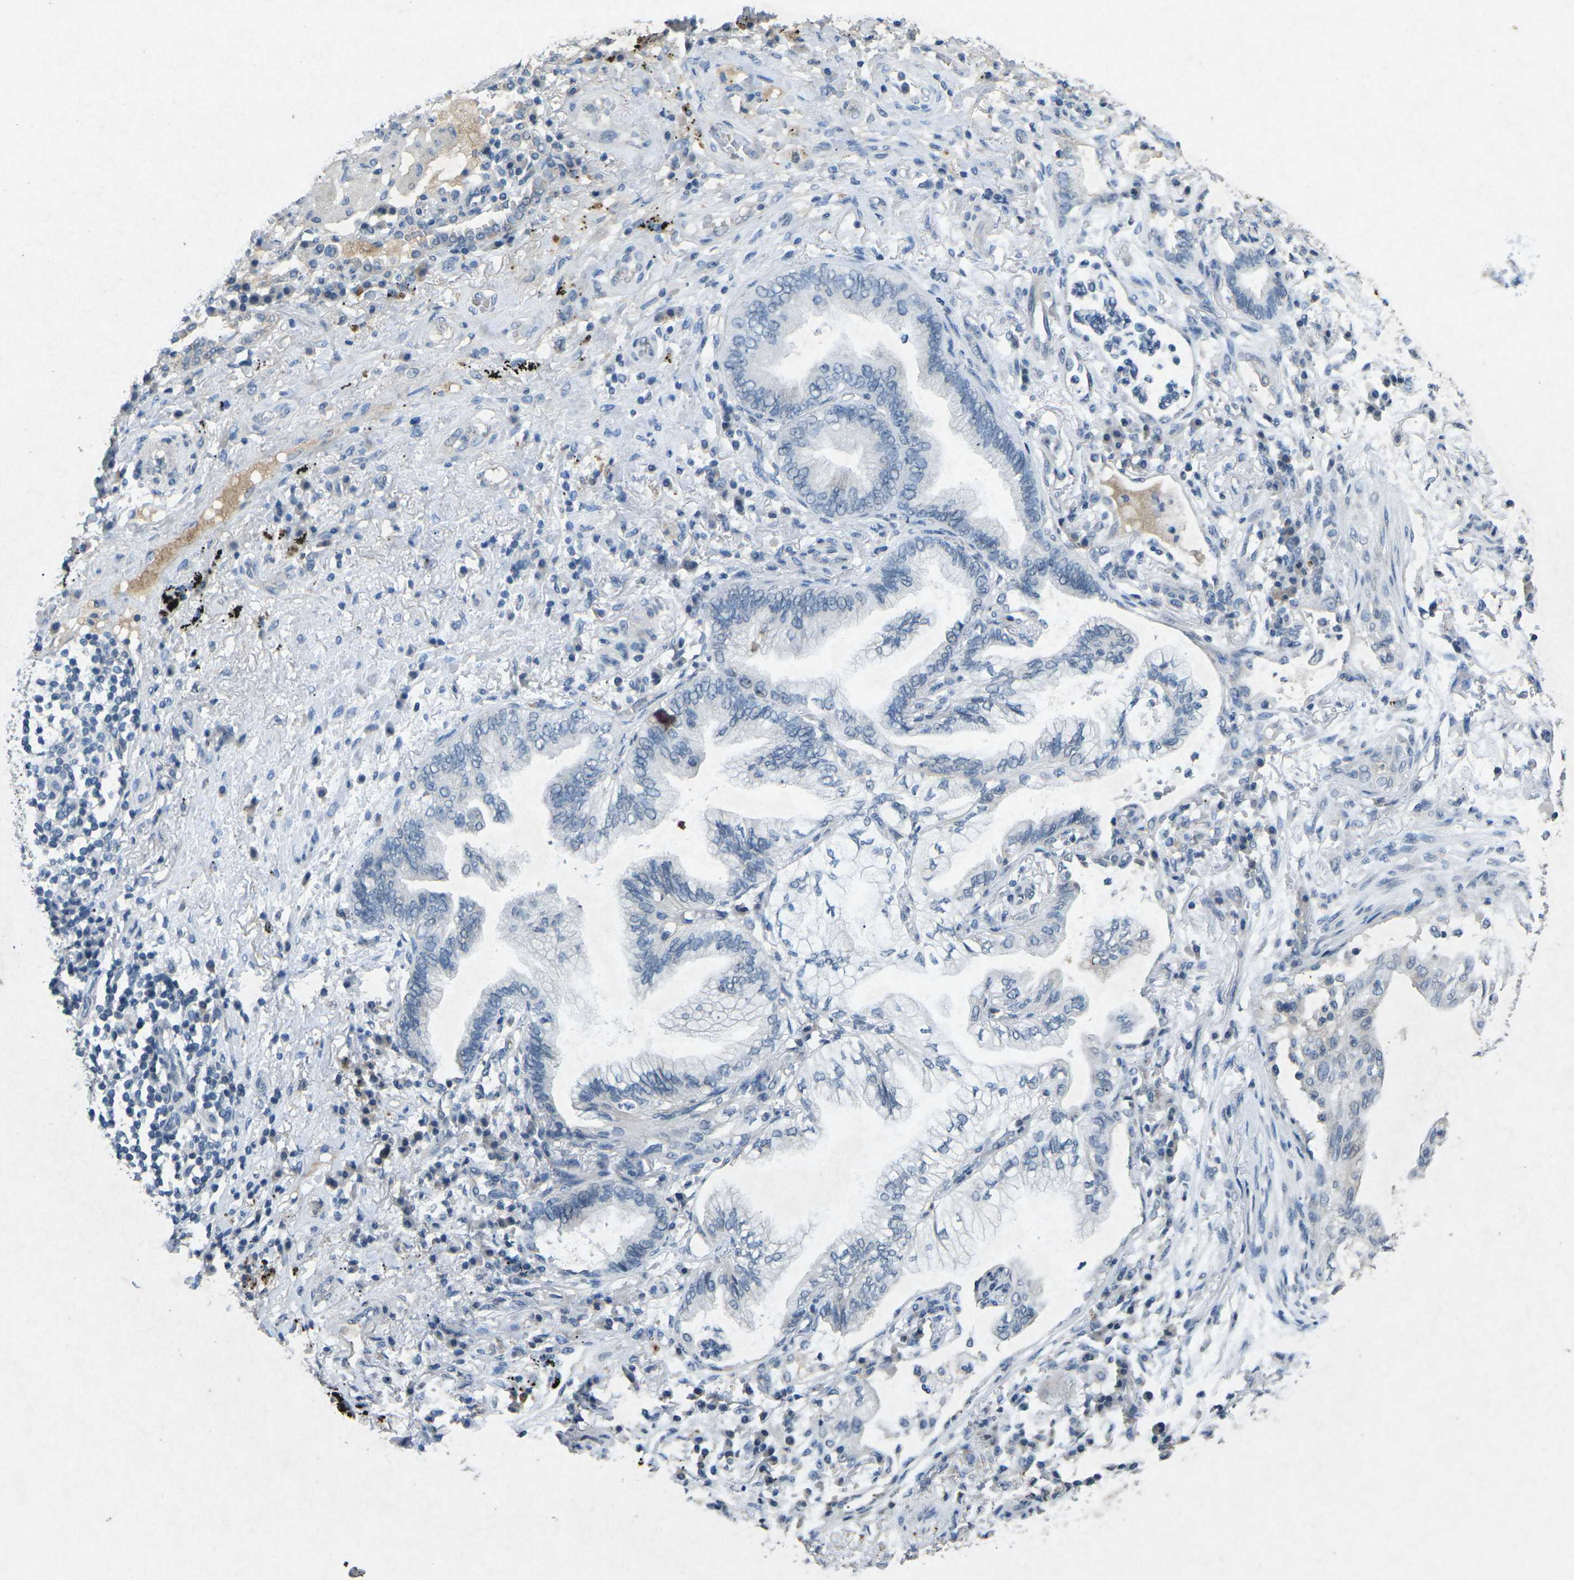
{"staining": {"intensity": "negative", "quantity": "none", "location": "none"}, "tissue": "lung cancer", "cell_type": "Tumor cells", "image_type": "cancer", "snomed": [{"axis": "morphology", "description": "Normal tissue, NOS"}, {"axis": "morphology", "description": "Adenocarcinoma, NOS"}, {"axis": "topography", "description": "Bronchus"}, {"axis": "topography", "description": "Lung"}], "caption": "High power microscopy micrograph of an immunohistochemistry (IHC) photomicrograph of lung cancer, revealing no significant expression in tumor cells.", "gene": "A1BG", "patient": {"sex": "female", "age": 70}}